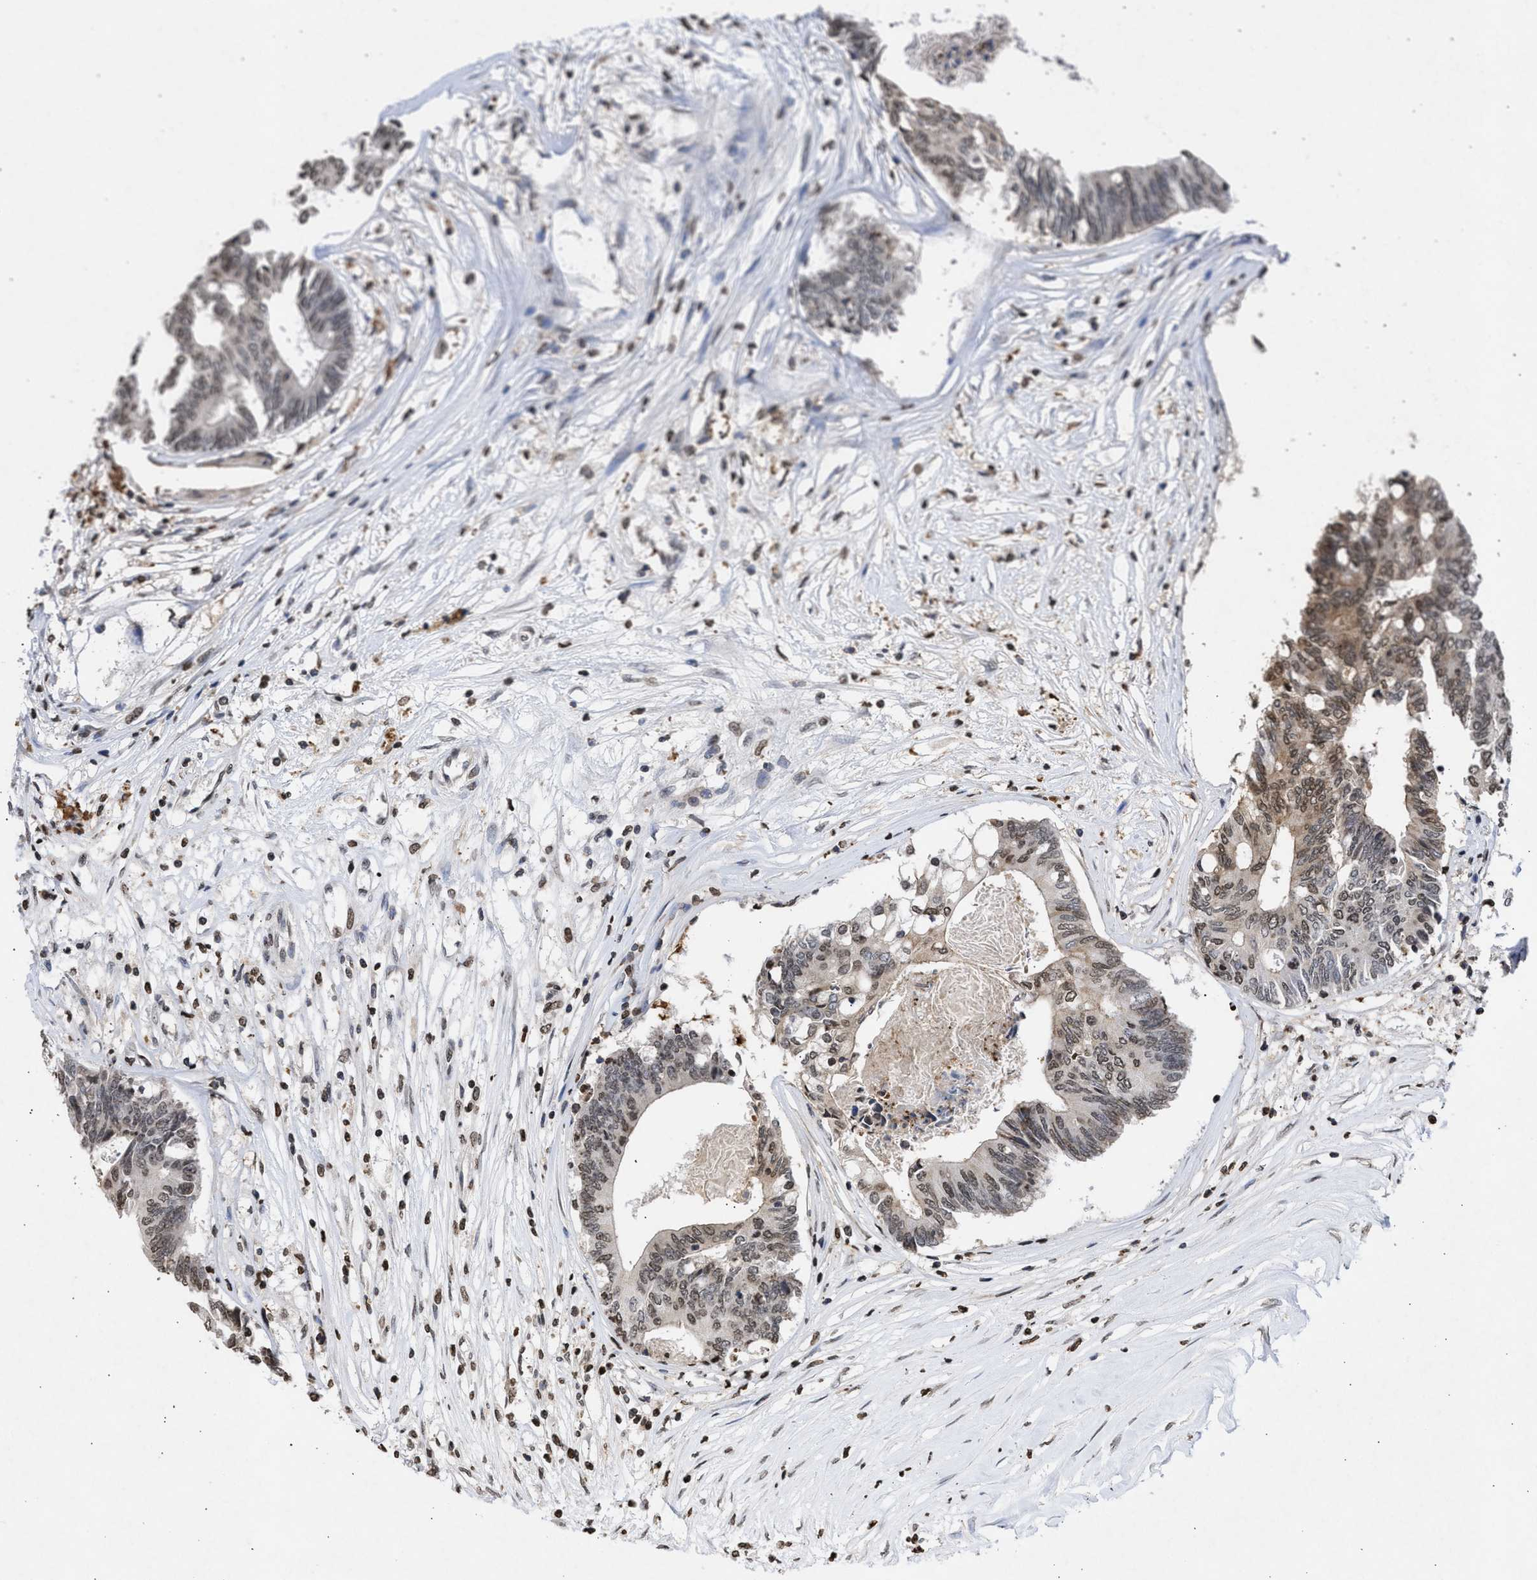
{"staining": {"intensity": "moderate", "quantity": "25%-75%", "location": "cytoplasmic/membranous,nuclear"}, "tissue": "colorectal cancer", "cell_type": "Tumor cells", "image_type": "cancer", "snomed": [{"axis": "morphology", "description": "Adenocarcinoma, NOS"}, {"axis": "topography", "description": "Rectum"}], "caption": "The micrograph displays a brown stain indicating the presence of a protein in the cytoplasmic/membranous and nuclear of tumor cells in colorectal adenocarcinoma. (Brightfield microscopy of DAB IHC at high magnification).", "gene": "NUP35", "patient": {"sex": "male", "age": 63}}